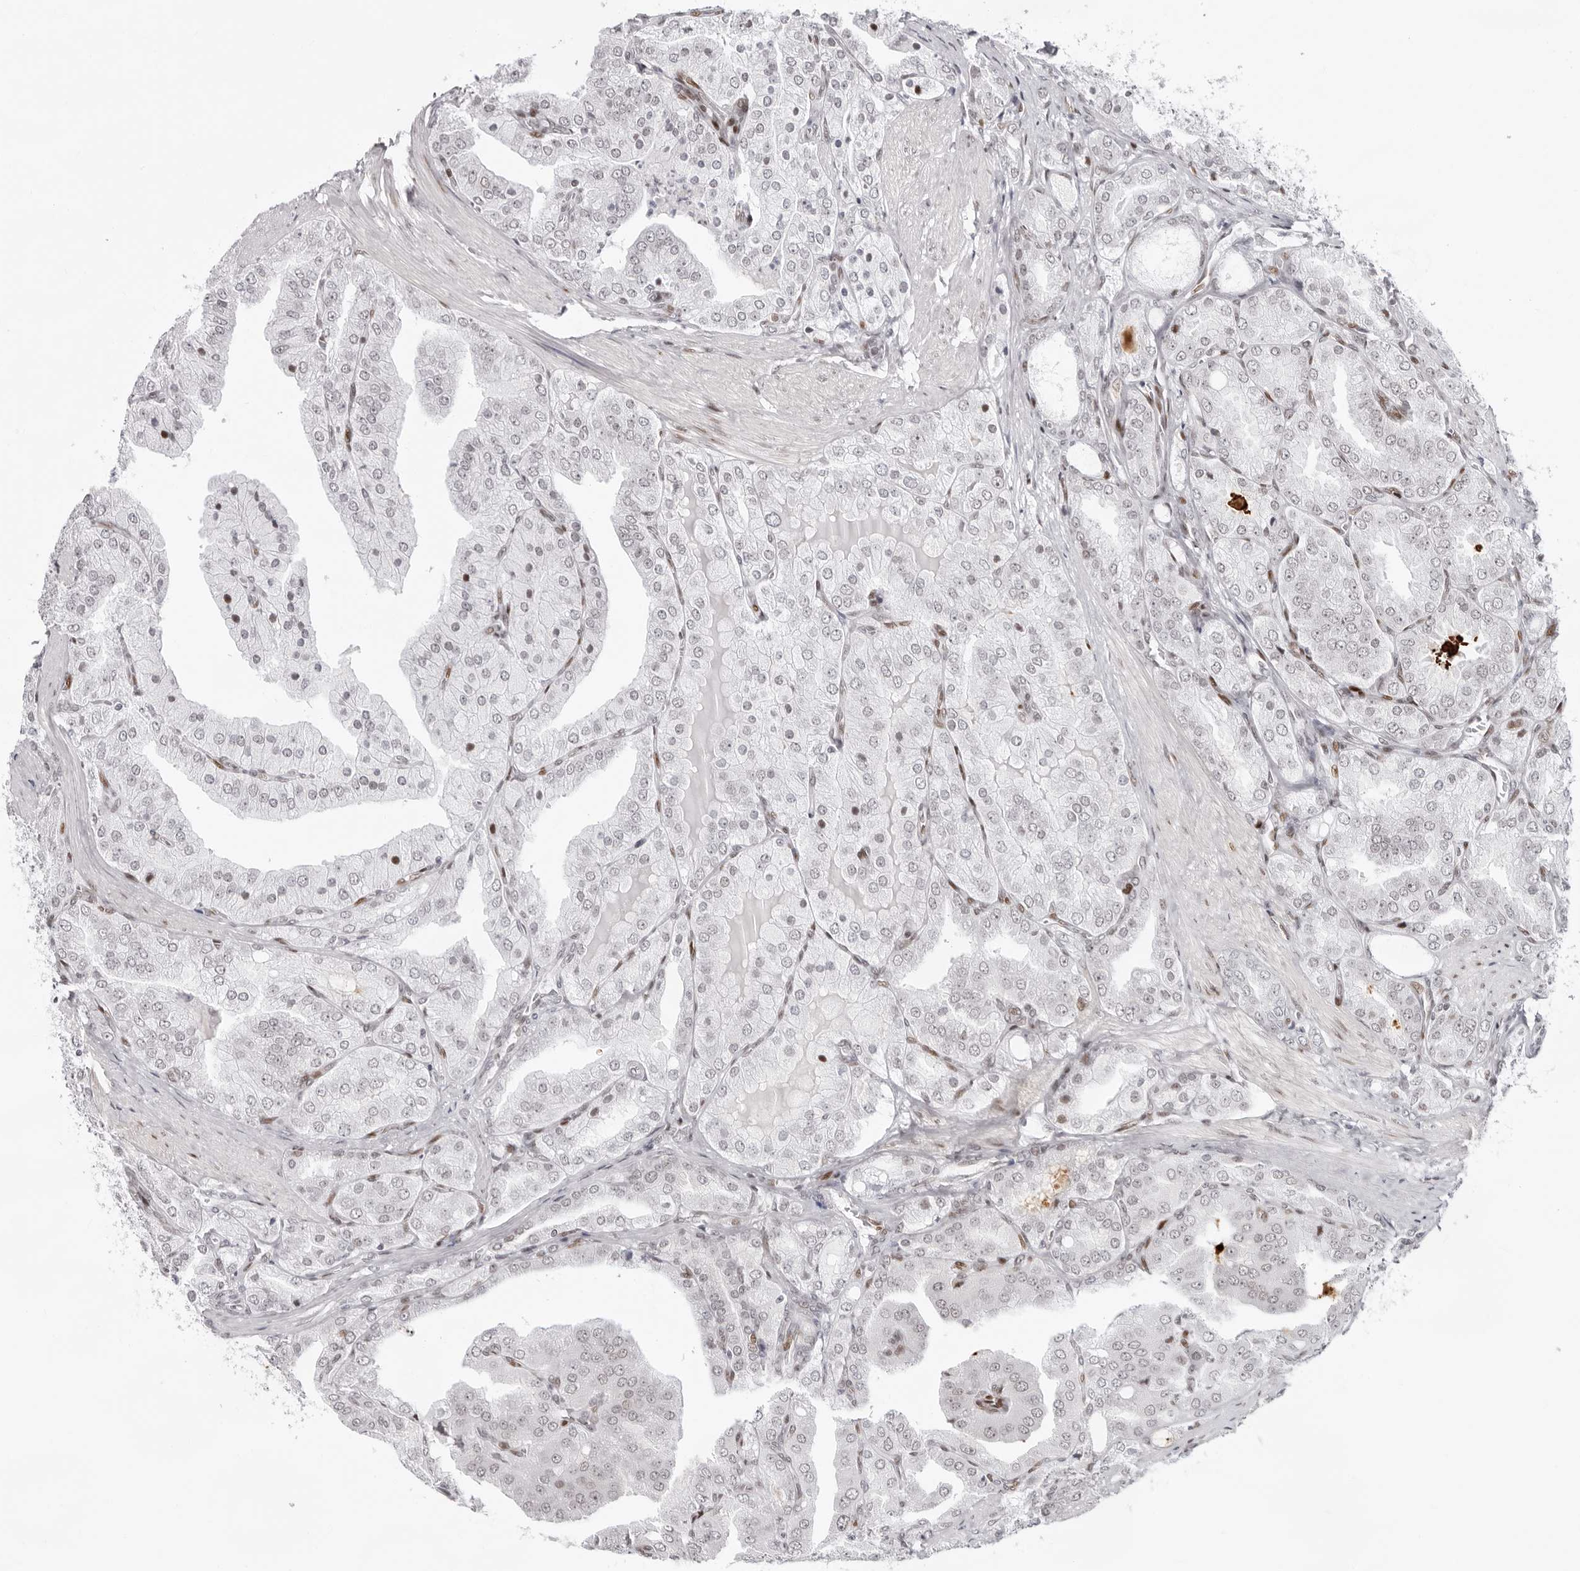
{"staining": {"intensity": "weak", "quantity": "<25%", "location": "nuclear"}, "tissue": "prostate cancer", "cell_type": "Tumor cells", "image_type": "cancer", "snomed": [{"axis": "morphology", "description": "Adenocarcinoma, High grade"}, {"axis": "topography", "description": "Prostate"}], "caption": "Human prostate cancer stained for a protein using immunohistochemistry shows no expression in tumor cells.", "gene": "NTPCR", "patient": {"sex": "male", "age": 50}}